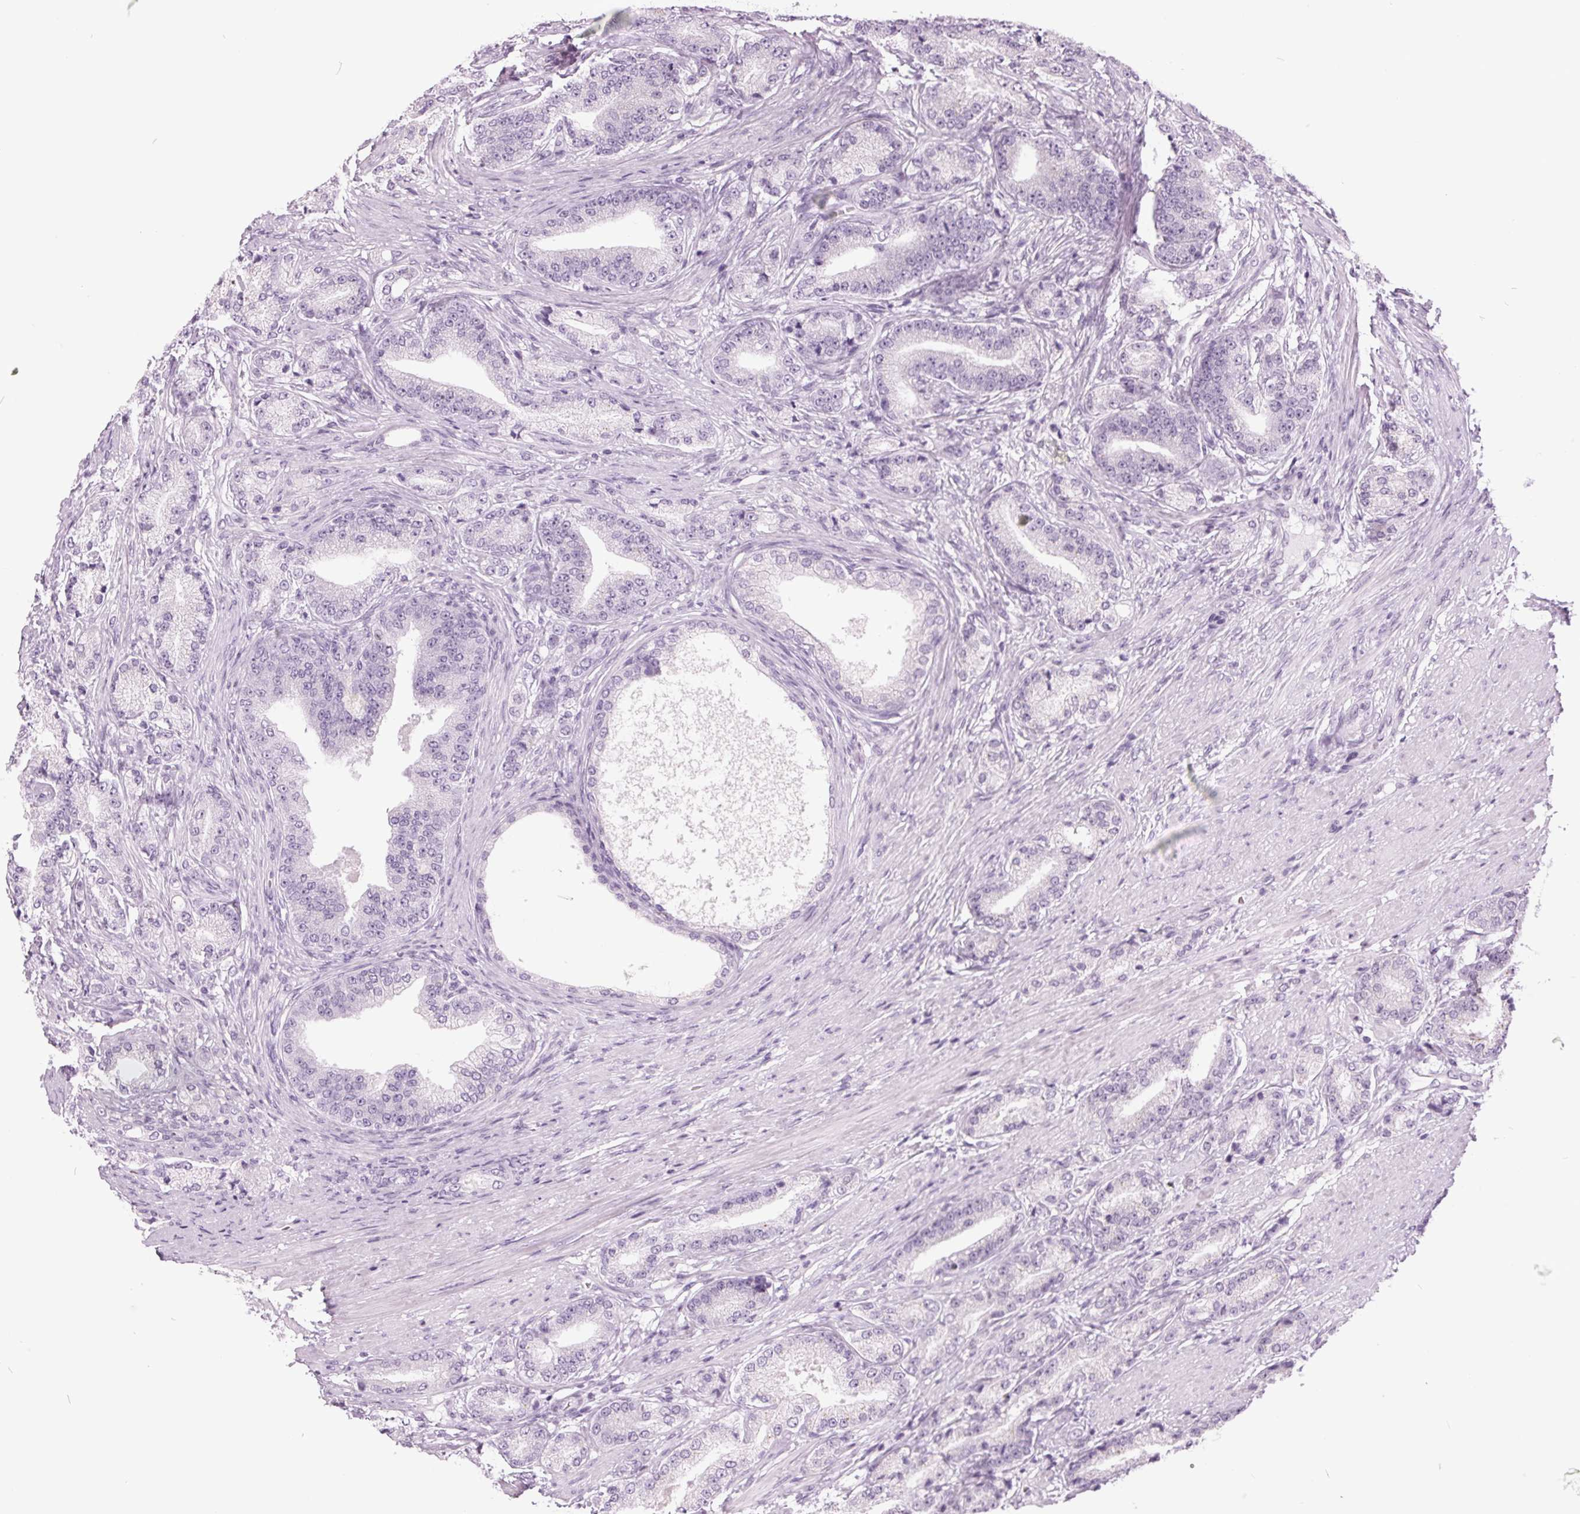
{"staining": {"intensity": "negative", "quantity": "none", "location": "none"}, "tissue": "prostate cancer", "cell_type": "Tumor cells", "image_type": "cancer", "snomed": [{"axis": "morphology", "description": "Adenocarcinoma, High grade"}, {"axis": "topography", "description": "Prostate and seminal vesicle, NOS"}], "caption": "There is no significant positivity in tumor cells of prostate adenocarcinoma (high-grade).", "gene": "ODAD2", "patient": {"sex": "male", "age": 61}}